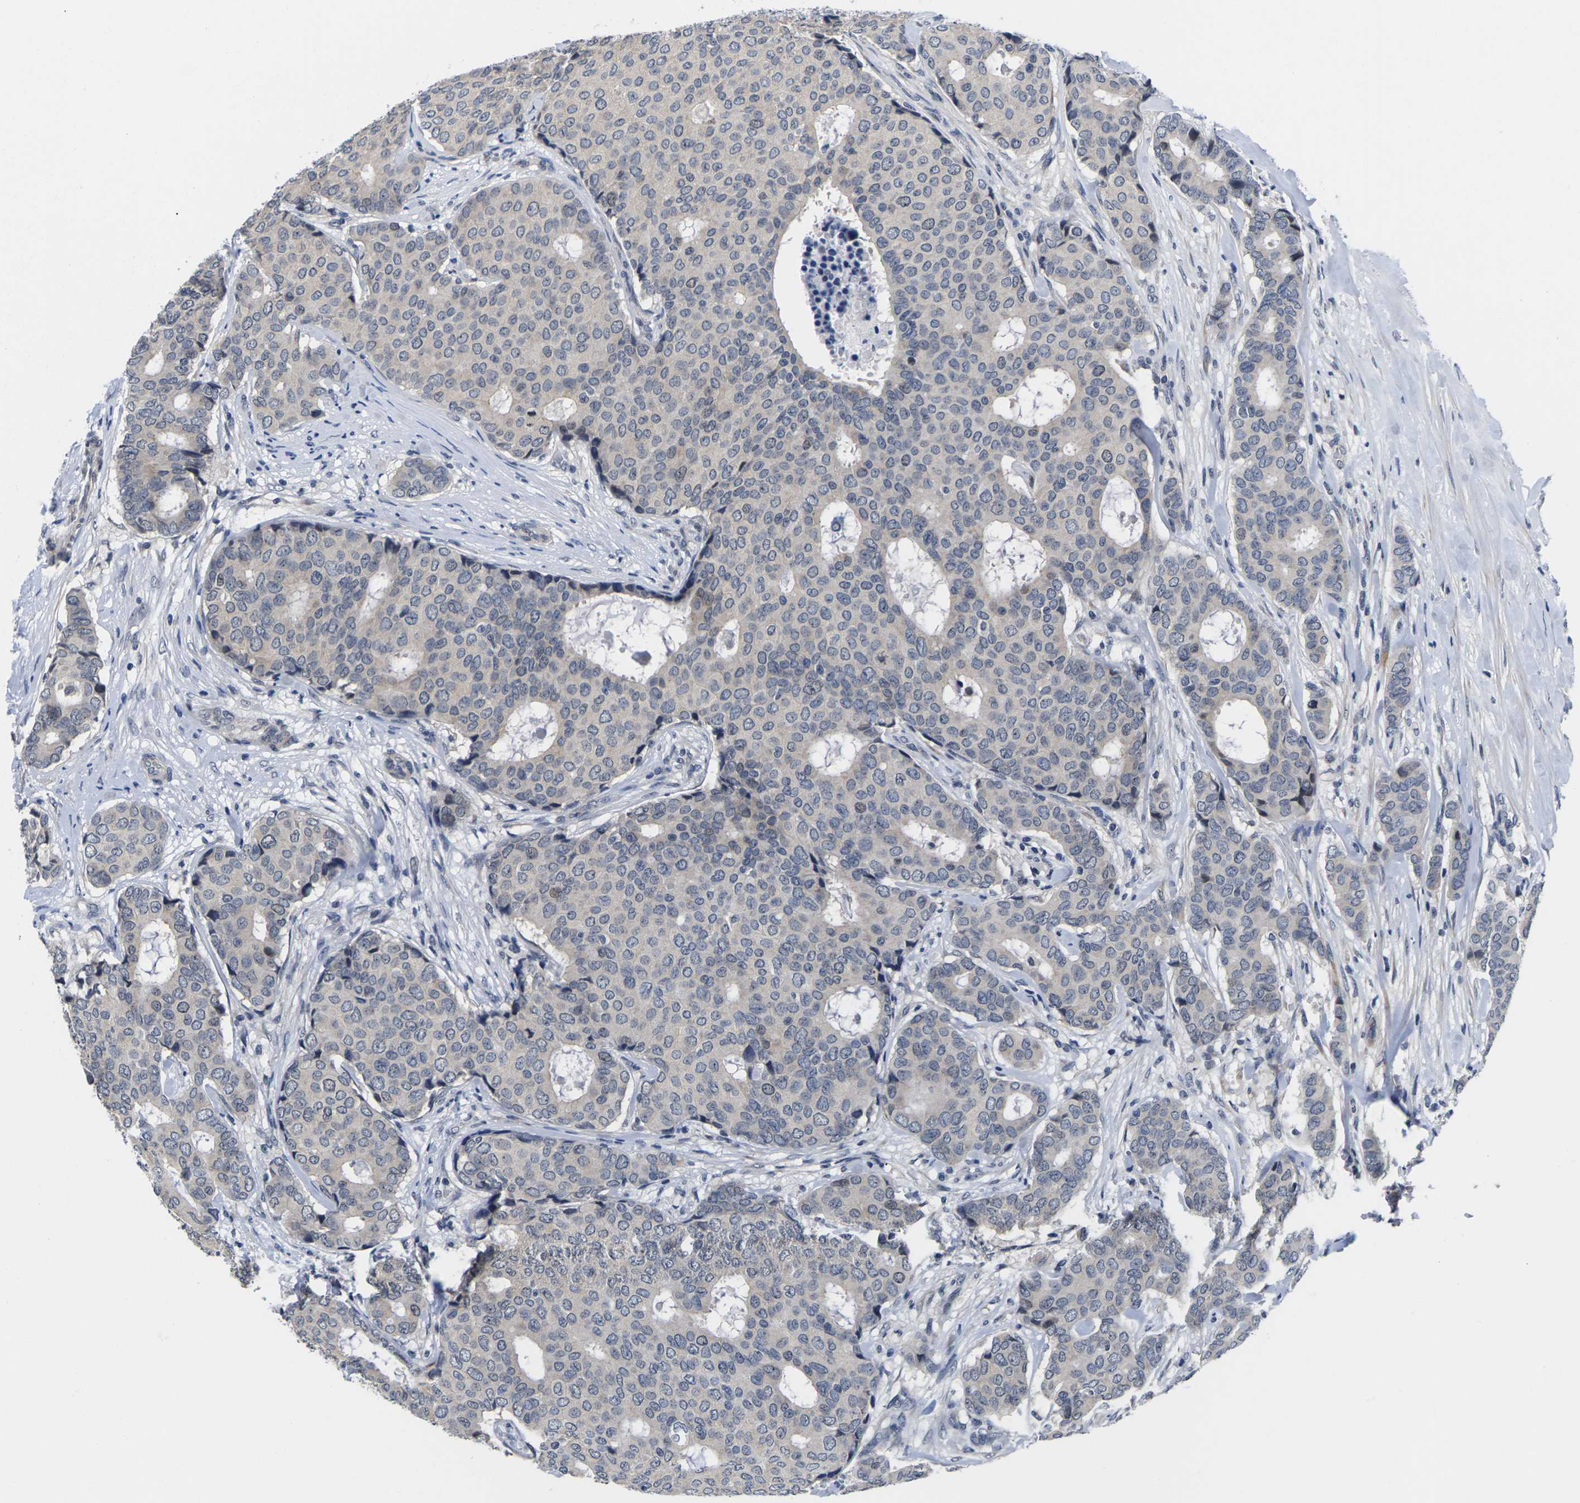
{"staining": {"intensity": "weak", "quantity": "<25%", "location": "cytoplasmic/membranous"}, "tissue": "breast cancer", "cell_type": "Tumor cells", "image_type": "cancer", "snomed": [{"axis": "morphology", "description": "Duct carcinoma"}, {"axis": "topography", "description": "Breast"}], "caption": "Immunohistochemistry (IHC) of breast infiltrating ductal carcinoma exhibits no positivity in tumor cells. Brightfield microscopy of immunohistochemistry (IHC) stained with DAB (3,3'-diaminobenzidine) (brown) and hematoxylin (blue), captured at high magnification.", "gene": "ST6GAL2", "patient": {"sex": "female", "age": 75}}